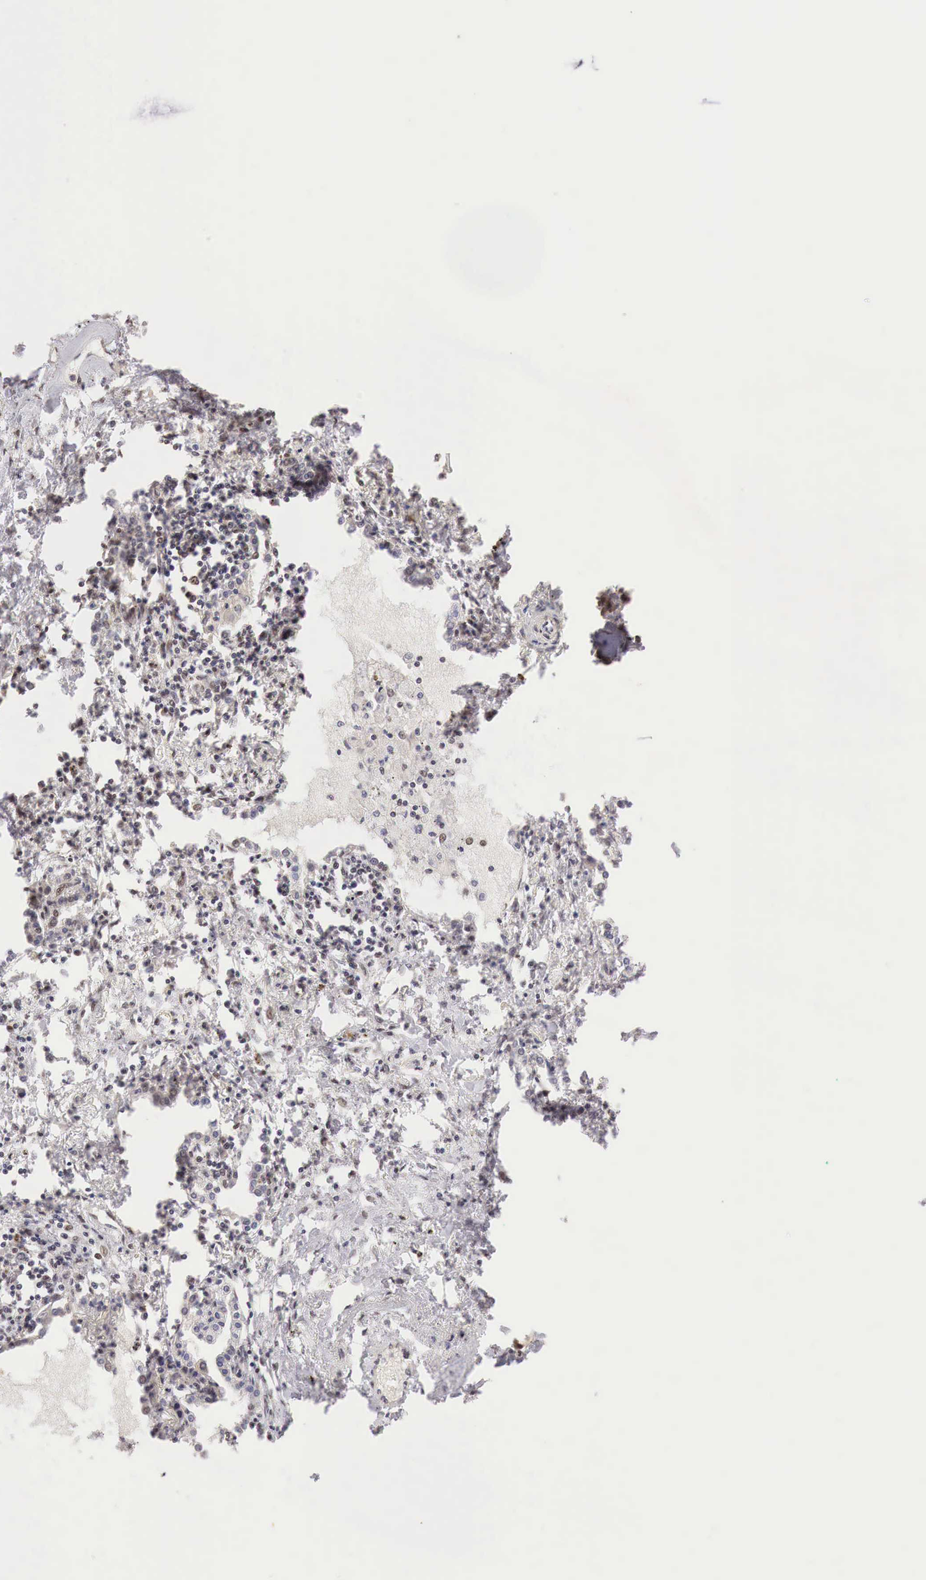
{"staining": {"intensity": "weak", "quantity": ">75%", "location": "cytoplasmic/membranous,nuclear"}, "tissue": "lung cancer", "cell_type": "Tumor cells", "image_type": "cancer", "snomed": [{"axis": "morphology", "description": "Adenocarcinoma, NOS"}, {"axis": "topography", "description": "Lung"}], "caption": "Tumor cells demonstrate weak cytoplasmic/membranous and nuclear expression in about >75% of cells in lung adenocarcinoma.", "gene": "GPKOW", "patient": {"sex": "male", "age": 60}}